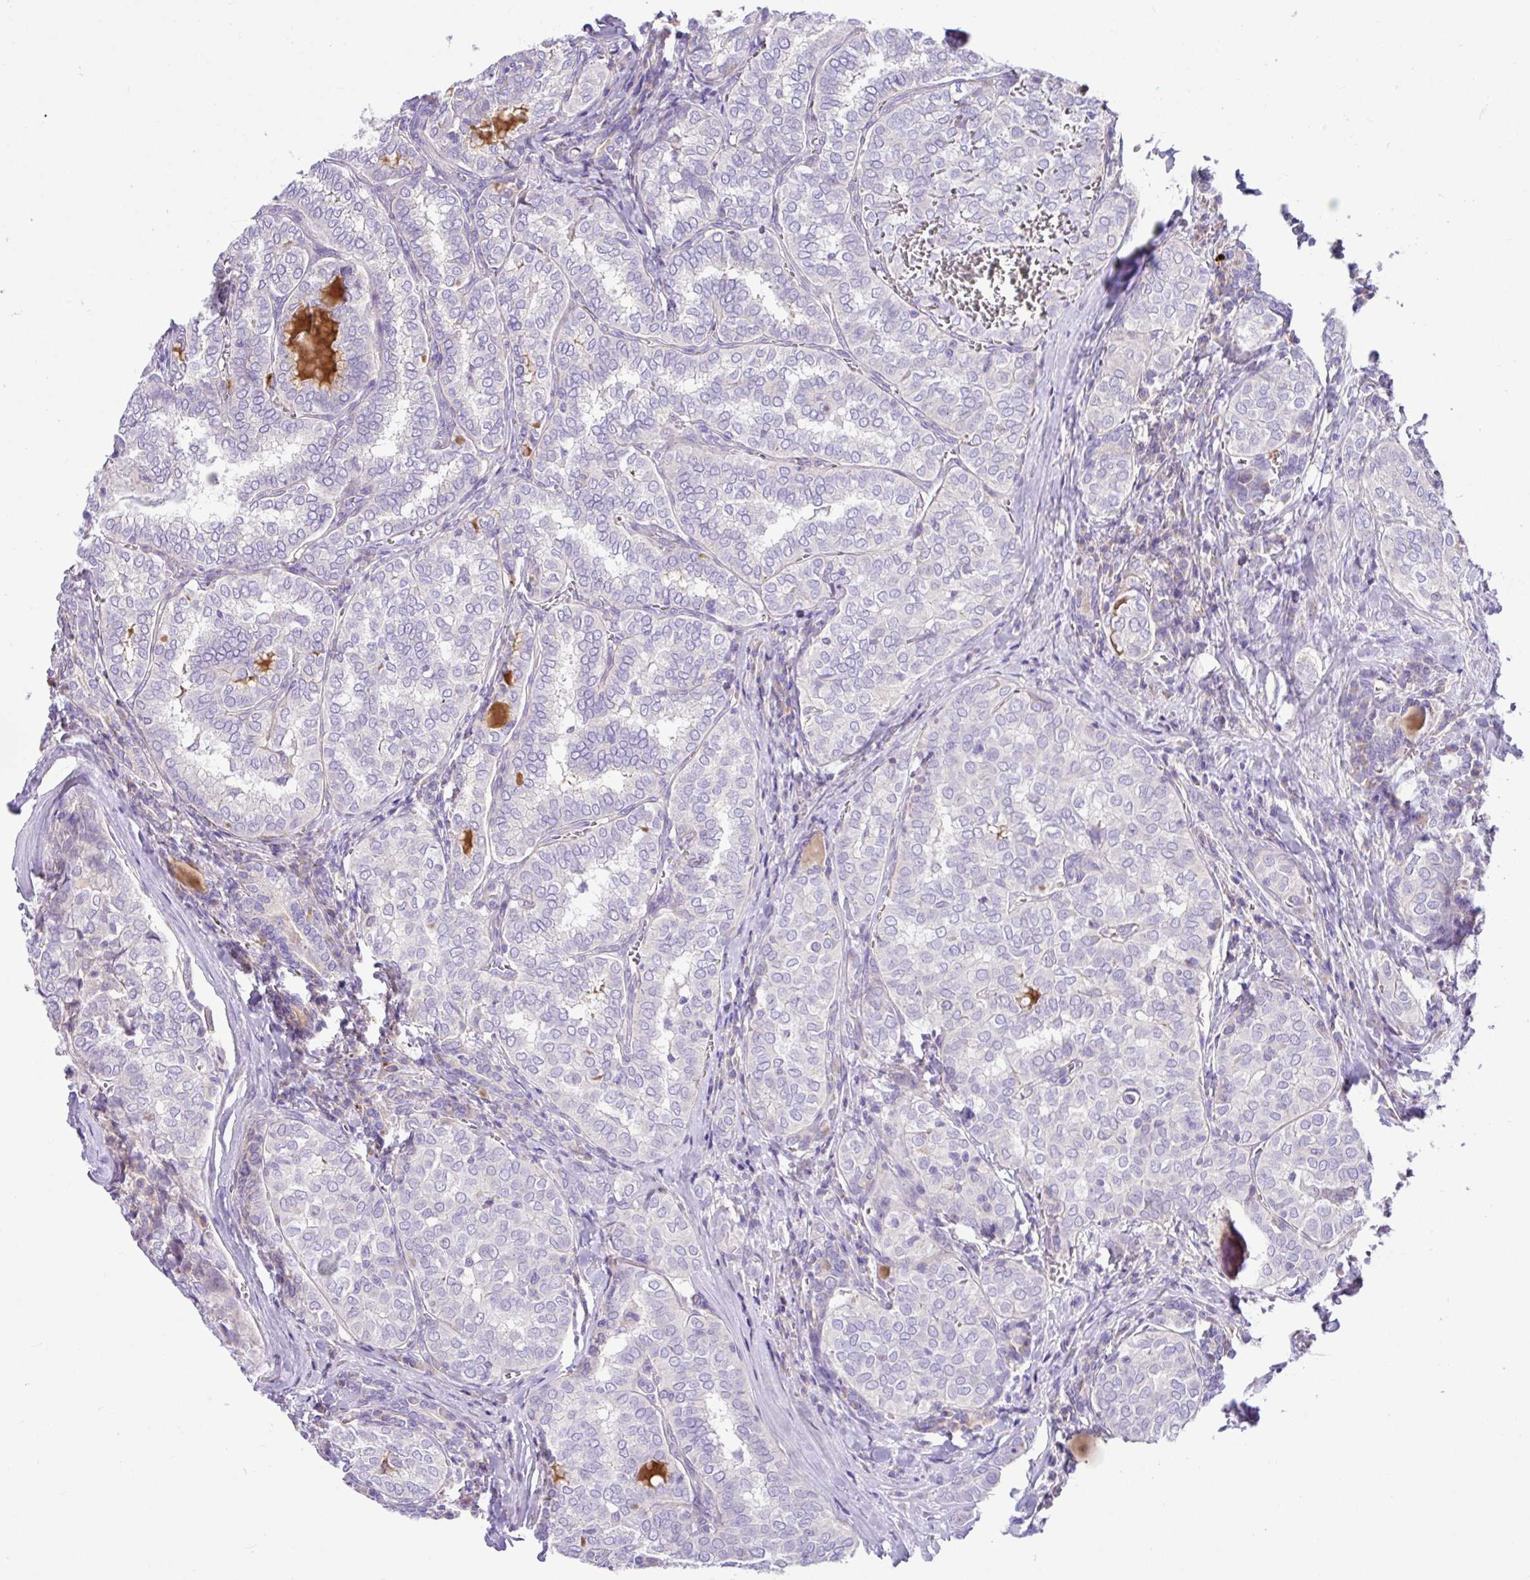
{"staining": {"intensity": "negative", "quantity": "none", "location": "none"}, "tissue": "thyroid cancer", "cell_type": "Tumor cells", "image_type": "cancer", "snomed": [{"axis": "morphology", "description": "Papillary adenocarcinoma, NOS"}, {"axis": "topography", "description": "Thyroid gland"}], "caption": "The histopathology image shows no significant positivity in tumor cells of papillary adenocarcinoma (thyroid).", "gene": "CRISP3", "patient": {"sex": "female", "age": 30}}